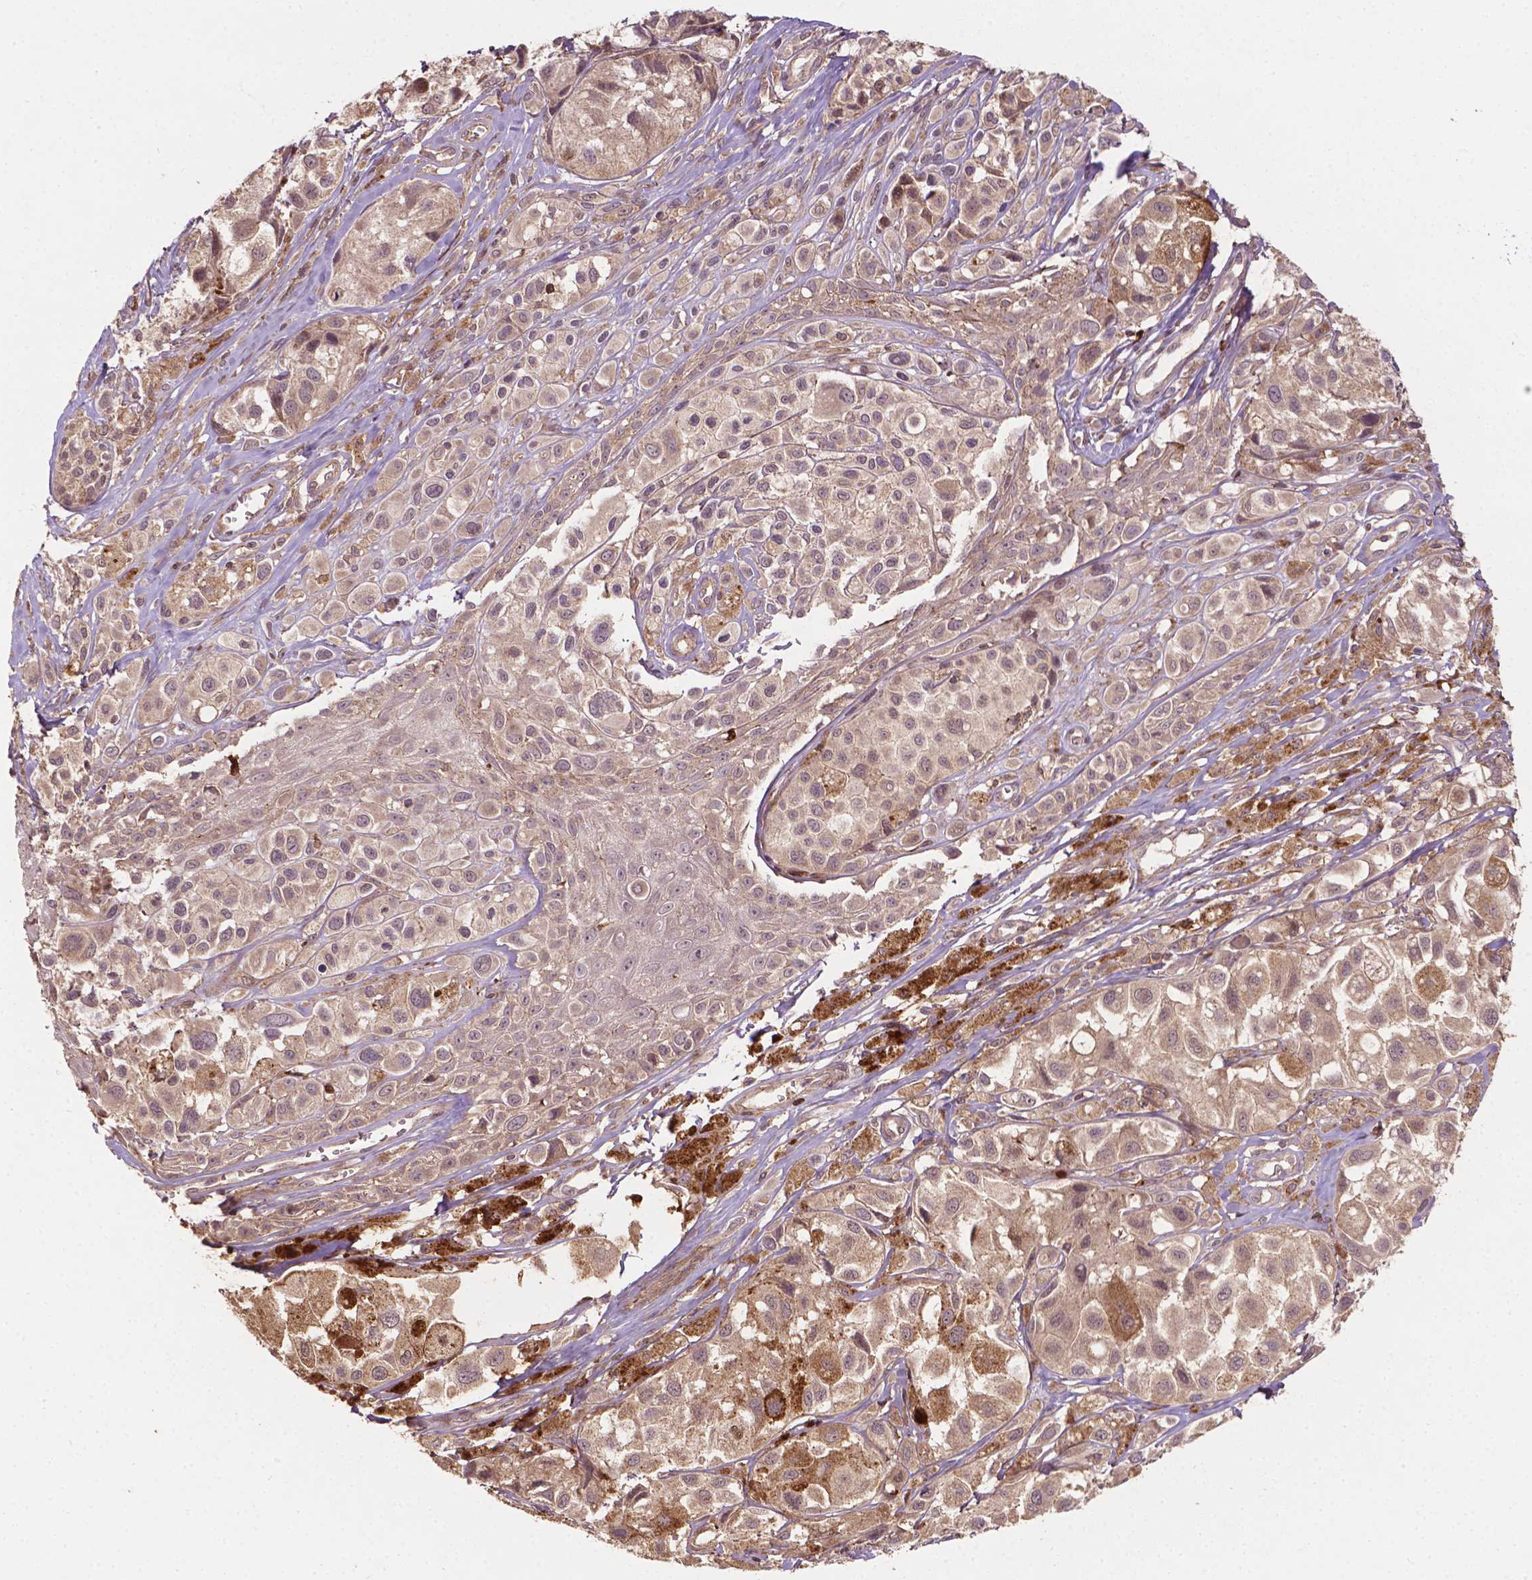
{"staining": {"intensity": "weak", "quantity": "<25%", "location": "cytoplasmic/membranous"}, "tissue": "melanoma", "cell_type": "Tumor cells", "image_type": "cancer", "snomed": [{"axis": "morphology", "description": "Malignant melanoma, NOS"}, {"axis": "topography", "description": "Skin"}], "caption": "Tumor cells show no significant expression in melanoma.", "gene": "ZMYND19", "patient": {"sex": "male", "age": 77}}